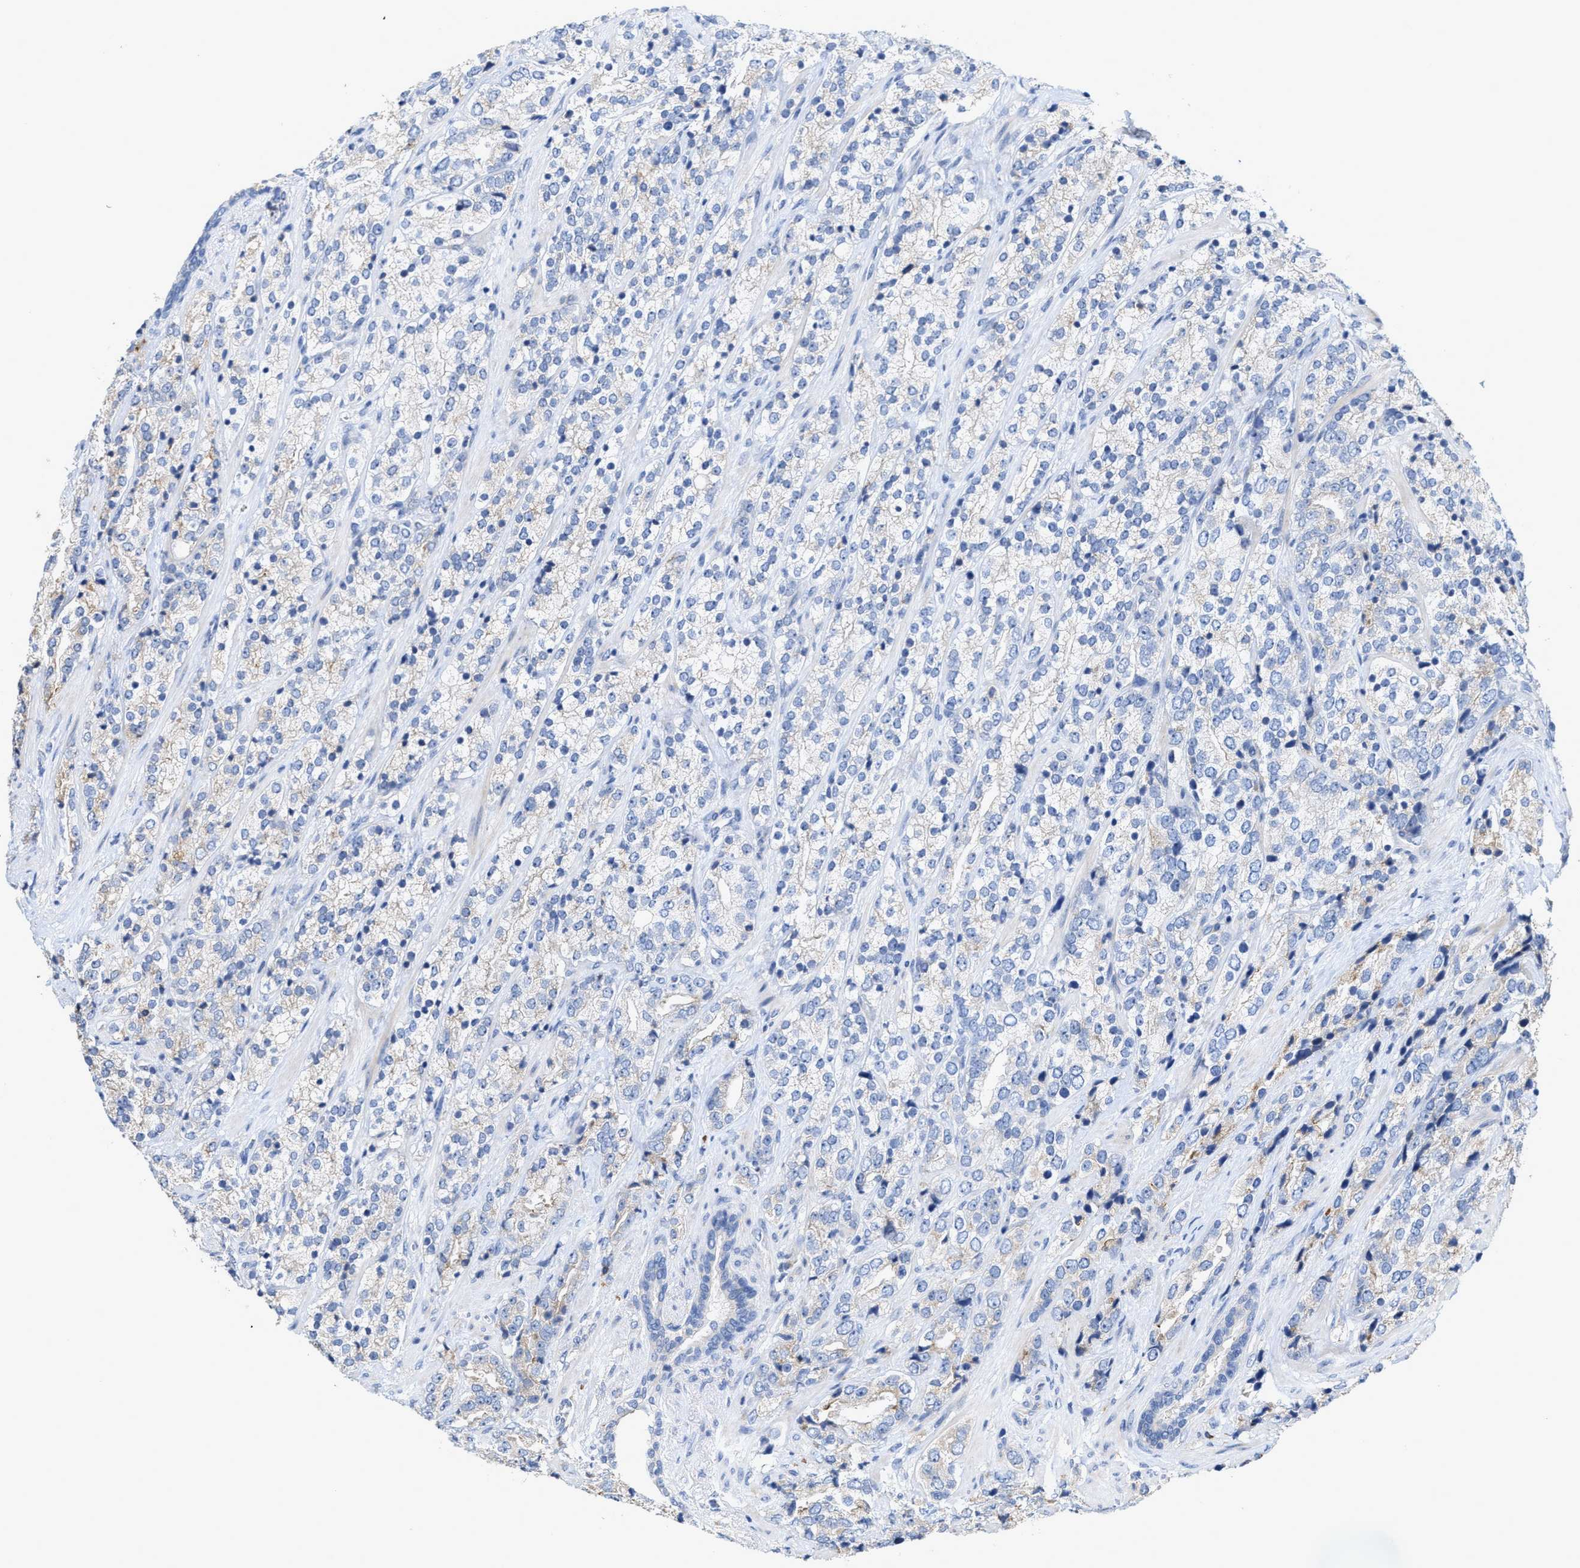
{"staining": {"intensity": "weak", "quantity": "<25%", "location": "cytoplasmic/membranous"}, "tissue": "prostate cancer", "cell_type": "Tumor cells", "image_type": "cancer", "snomed": [{"axis": "morphology", "description": "Adenocarcinoma, High grade"}, {"axis": "topography", "description": "Prostate"}], "caption": "The photomicrograph reveals no significant positivity in tumor cells of prostate high-grade adenocarcinoma.", "gene": "RYR2", "patient": {"sex": "male", "age": 71}}